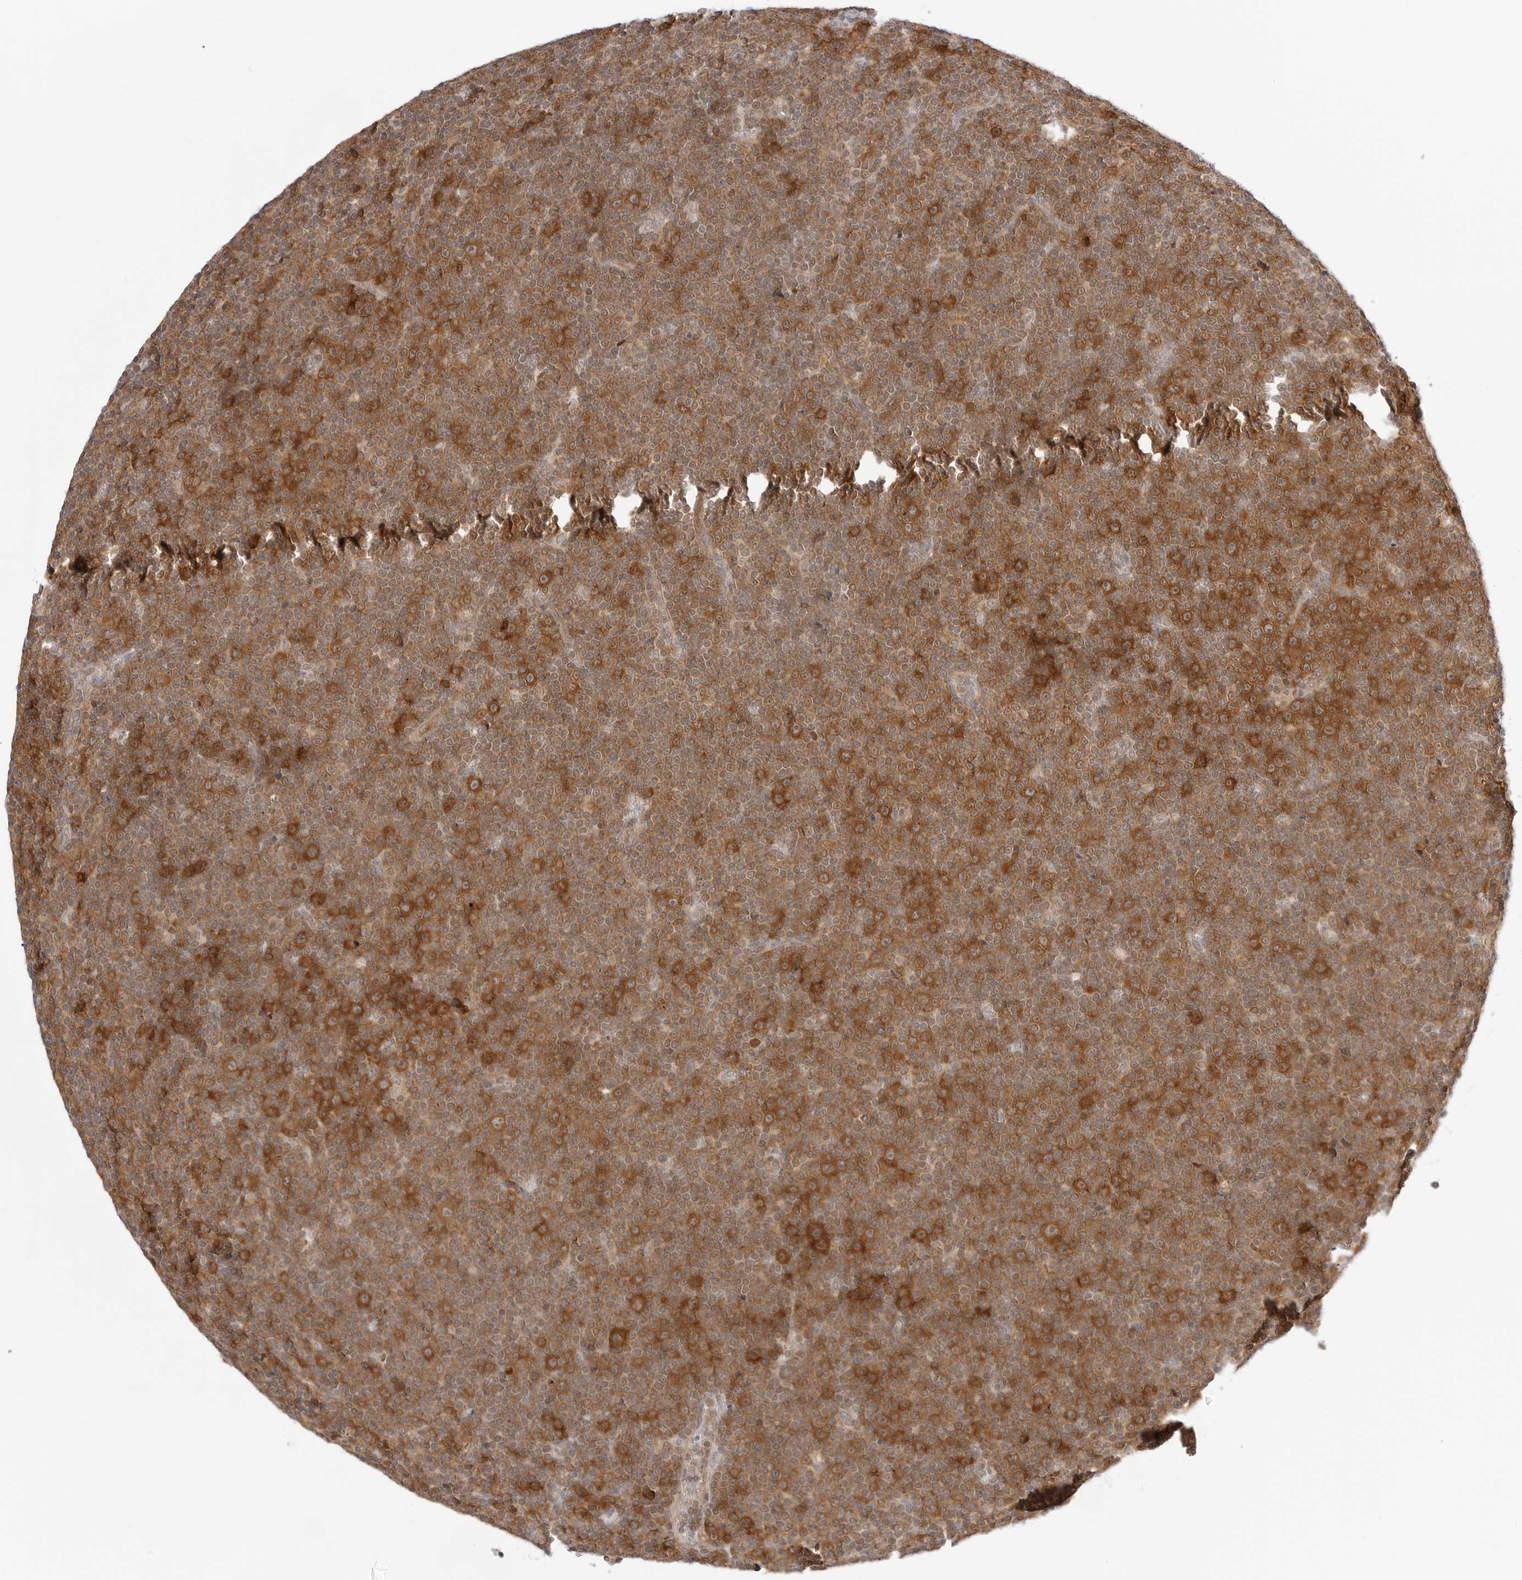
{"staining": {"intensity": "strong", "quantity": ">75%", "location": "cytoplasmic/membranous"}, "tissue": "lymphoma", "cell_type": "Tumor cells", "image_type": "cancer", "snomed": [{"axis": "morphology", "description": "Malignant lymphoma, non-Hodgkin's type, Low grade"}, {"axis": "topography", "description": "Lymph node"}], "caption": "Tumor cells display high levels of strong cytoplasmic/membranous expression in approximately >75% of cells in human lymphoma. (IHC, brightfield microscopy, high magnification).", "gene": "NUDC", "patient": {"sex": "female", "age": 67}}